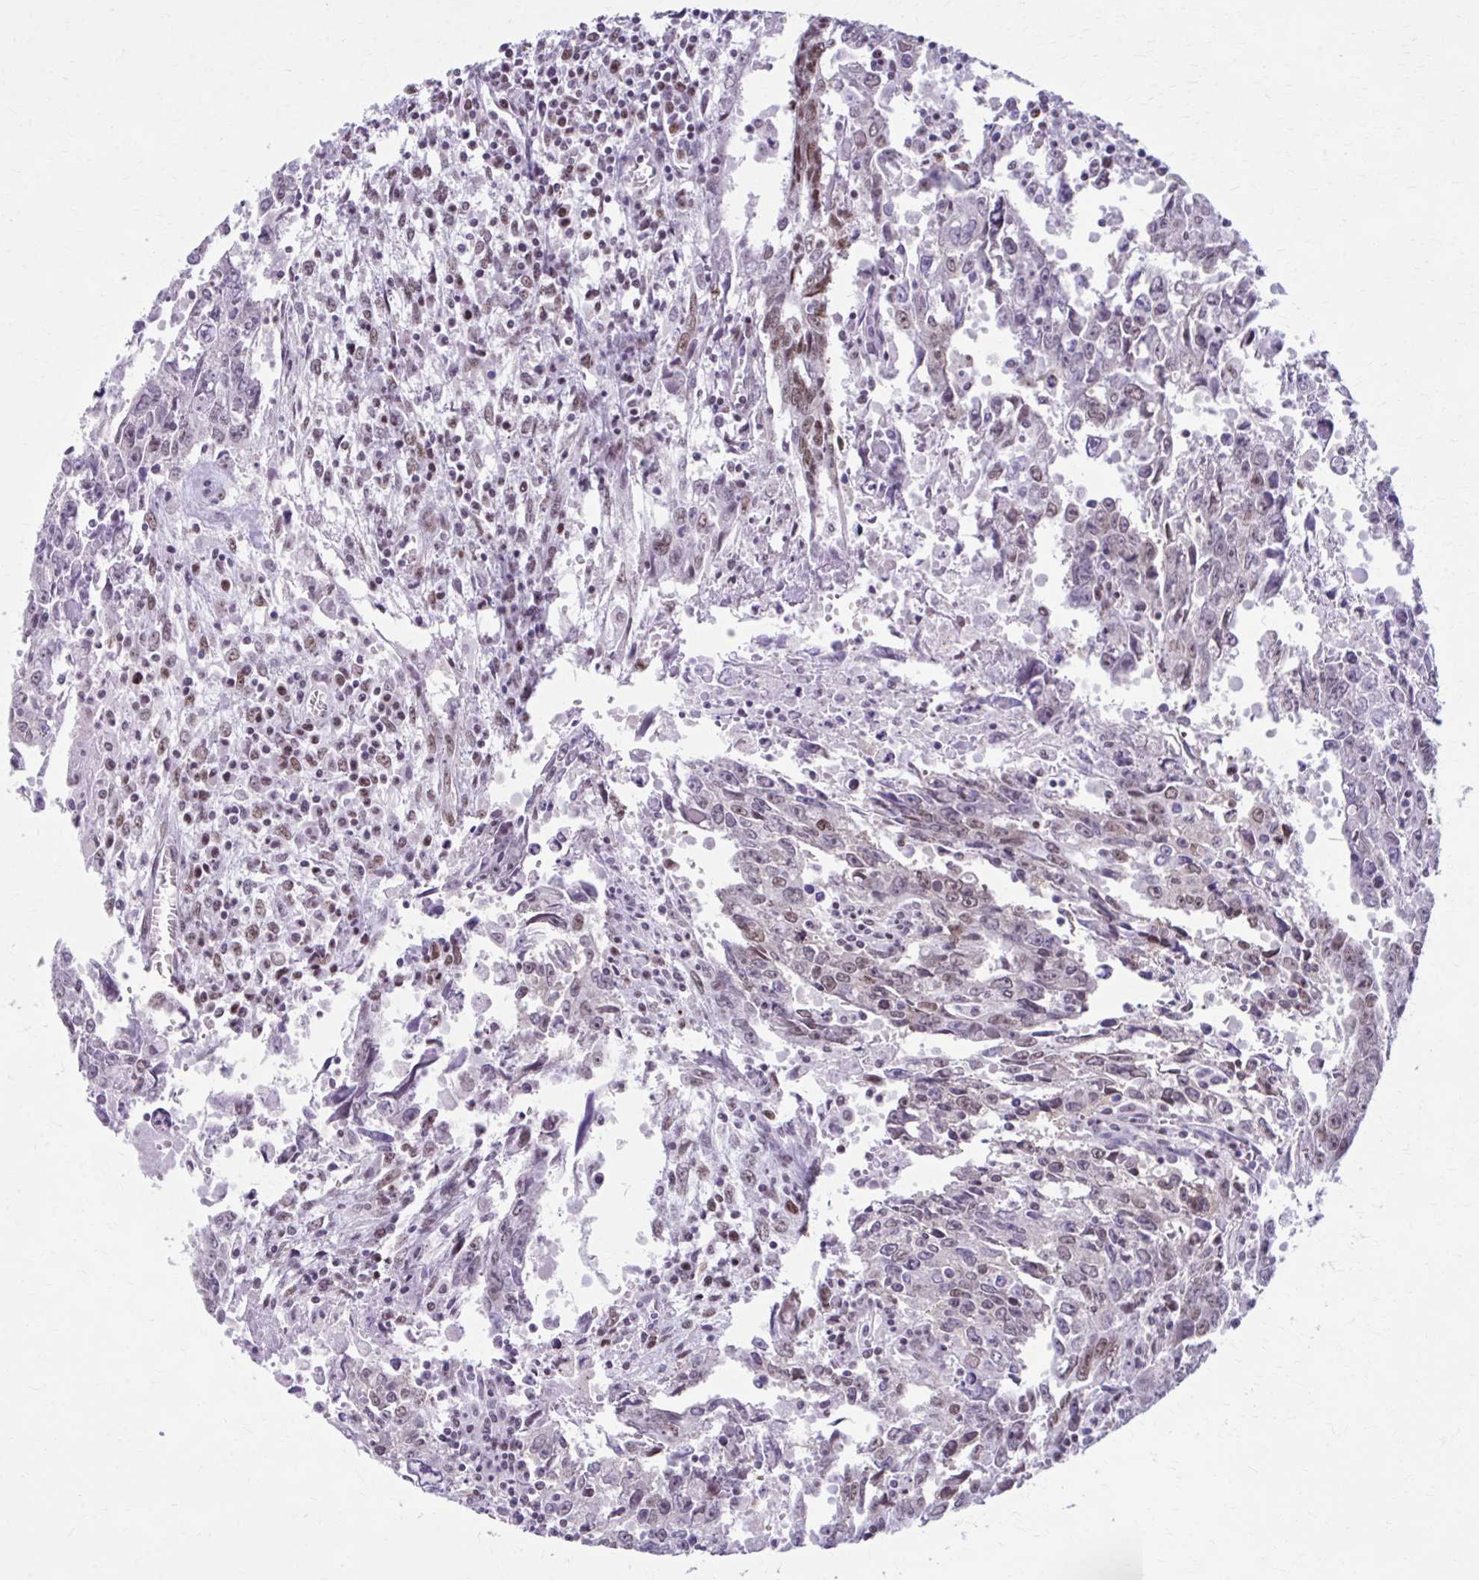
{"staining": {"intensity": "moderate", "quantity": ">75%", "location": "nuclear"}, "tissue": "testis cancer", "cell_type": "Tumor cells", "image_type": "cancer", "snomed": [{"axis": "morphology", "description": "Carcinoma, Embryonal, NOS"}, {"axis": "topography", "description": "Testis"}], "caption": "Embryonal carcinoma (testis) stained for a protein displays moderate nuclear positivity in tumor cells. The staining was performed using DAB (3,3'-diaminobenzidine), with brown indicating positive protein expression. Nuclei are stained blue with hematoxylin.", "gene": "PABIR1", "patient": {"sex": "male", "age": 22}}